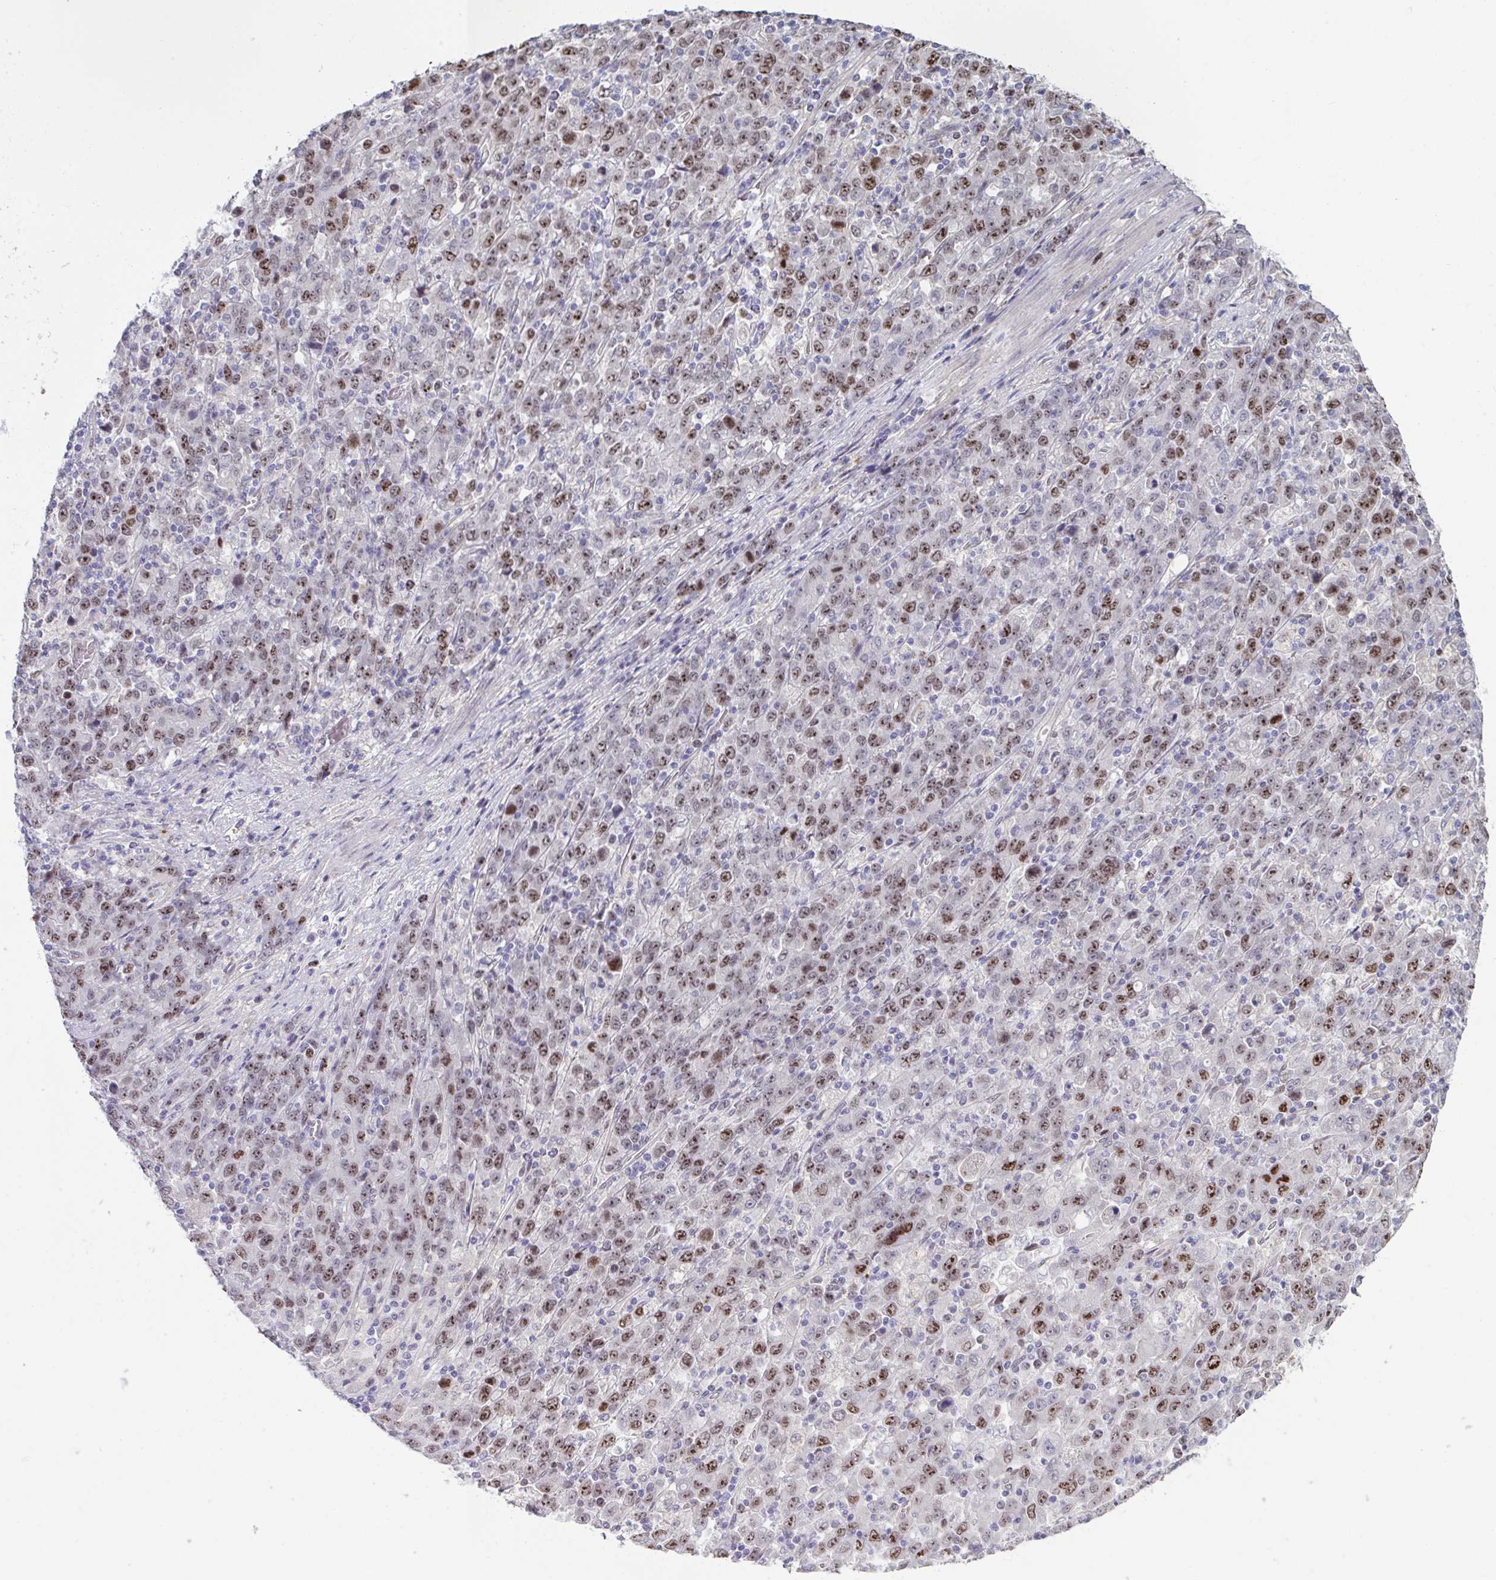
{"staining": {"intensity": "moderate", "quantity": "25%-75%", "location": "nuclear"}, "tissue": "stomach cancer", "cell_type": "Tumor cells", "image_type": "cancer", "snomed": [{"axis": "morphology", "description": "Adenocarcinoma, NOS"}, {"axis": "topography", "description": "Stomach, upper"}], "caption": "This micrograph exhibits immunohistochemistry (IHC) staining of human stomach adenocarcinoma, with medium moderate nuclear staining in approximately 25%-75% of tumor cells.", "gene": "SETD7", "patient": {"sex": "male", "age": 69}}